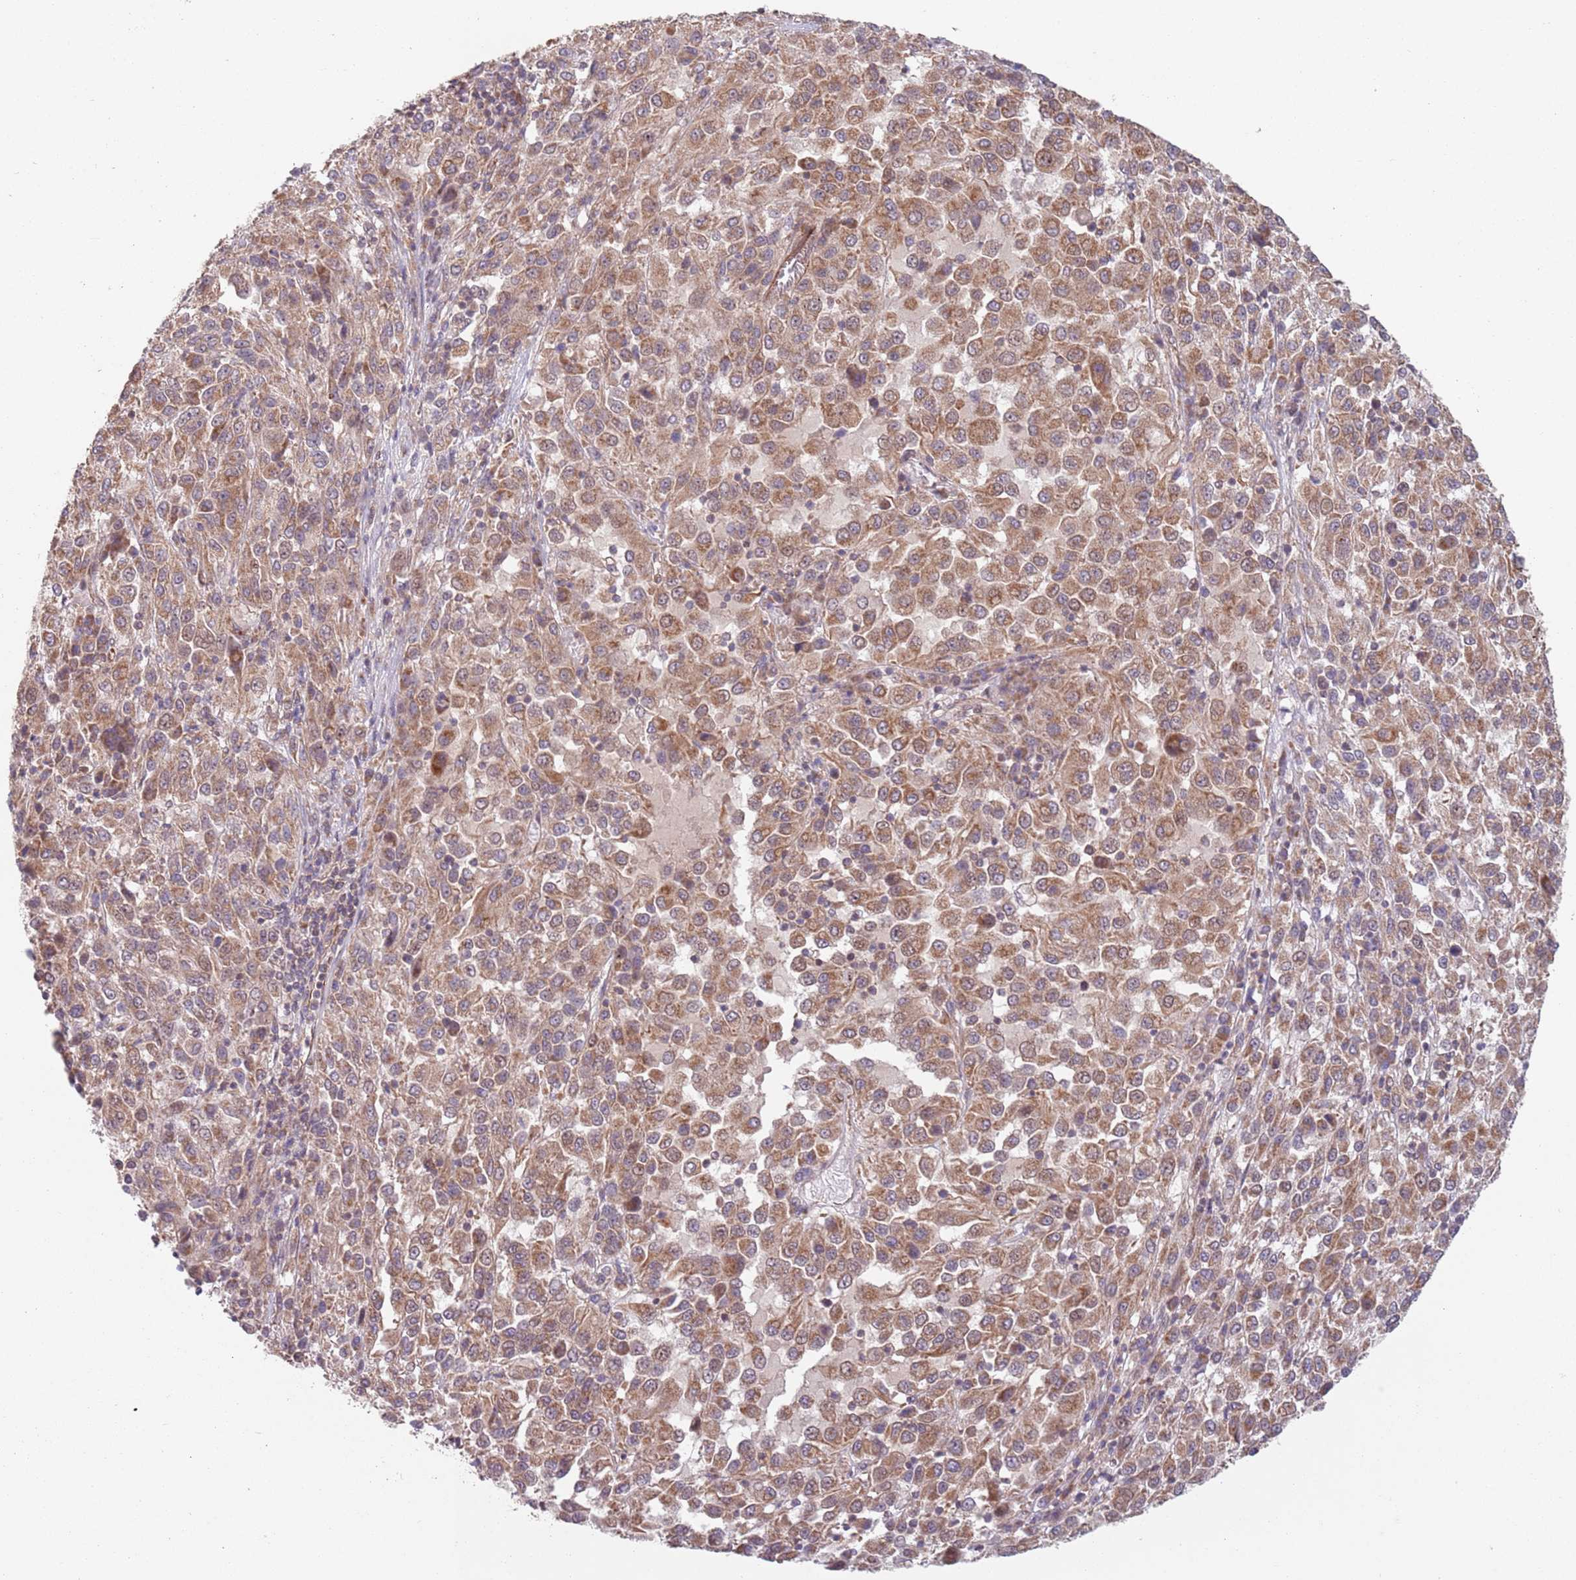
{"staining": {"intensity": "moderate", "quantity": "25%-75%", "location": "cytoplasmic/membranous,nuclear"}, "tissue": "melanoma", "cell_type": "Tumor cells", "image_type": "cancer", "snomed": [{"axis": "morphology", "description": "Malignant melanoma, Metastatic site"}, {"axis": "topography", "description": "Lung"}], "caption": "Brown immunohistochemical staining in melanoma exhibits moderate cytoplasmic/membranous and nuclear expression in approximately 25%-75% of tumor cells.", "gene": "CHD9", "patient": {"sex": "male", "age": 64}}